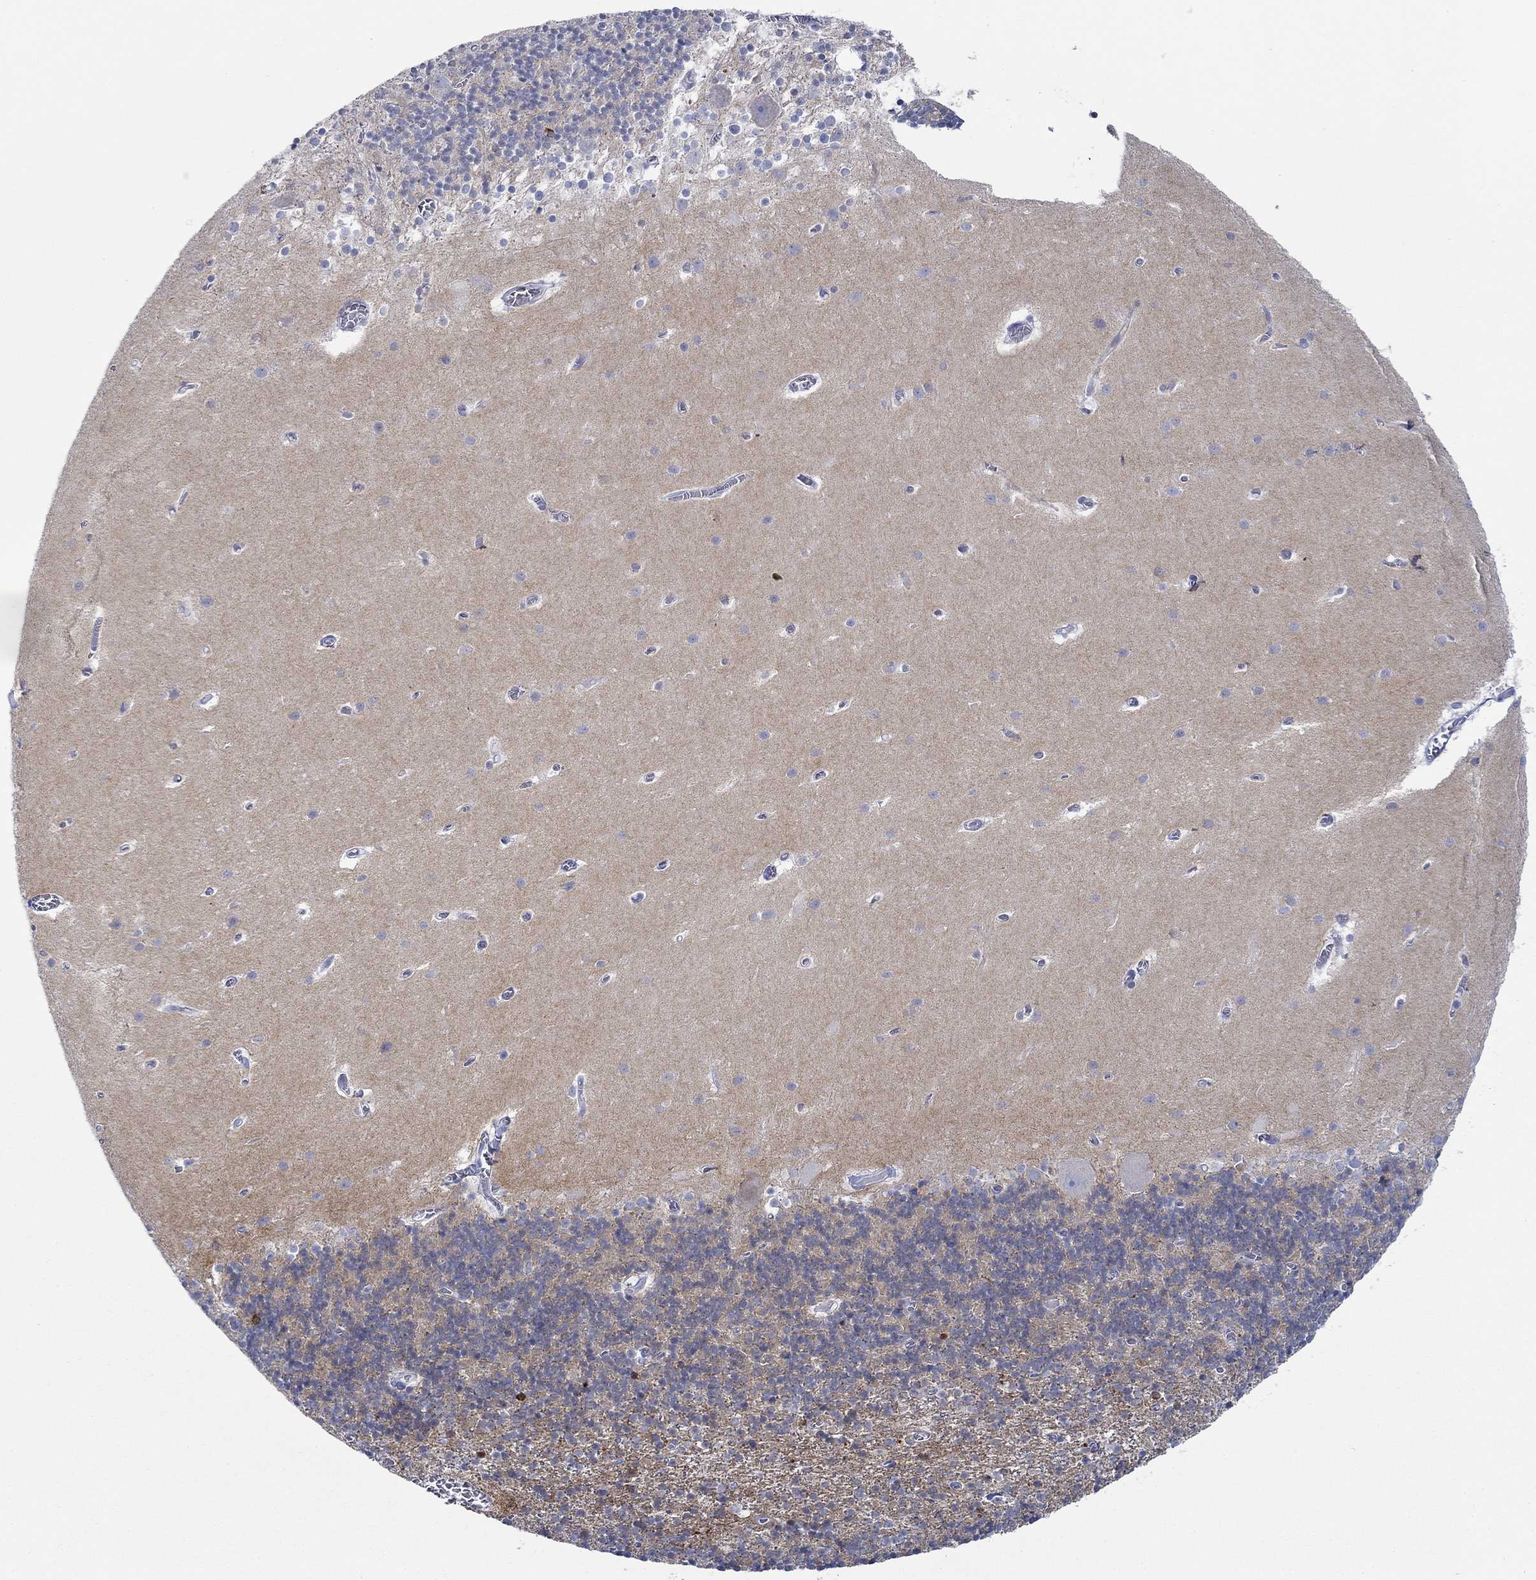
{"staining": {"intensity": "strong", "quantity": "<25%", "location": "cytoplasmic/membranous"}, "tissue": "cerebellum", "cell_type": "Cells in granular layer", "image_type": "normal", "snomed": [{"axis": "morphology", "description": "Normal tissue, NOS"}, {"axis": "topography", "description": "Cerebellum"}], "caption": "Protein analysis of normal cerebellum exhibits strong cytoplasmic/membranous expression in about <25% of cells in granular layer.", "gene": "IGFBP6", "patient": {"sex": "male", "age": 70}}